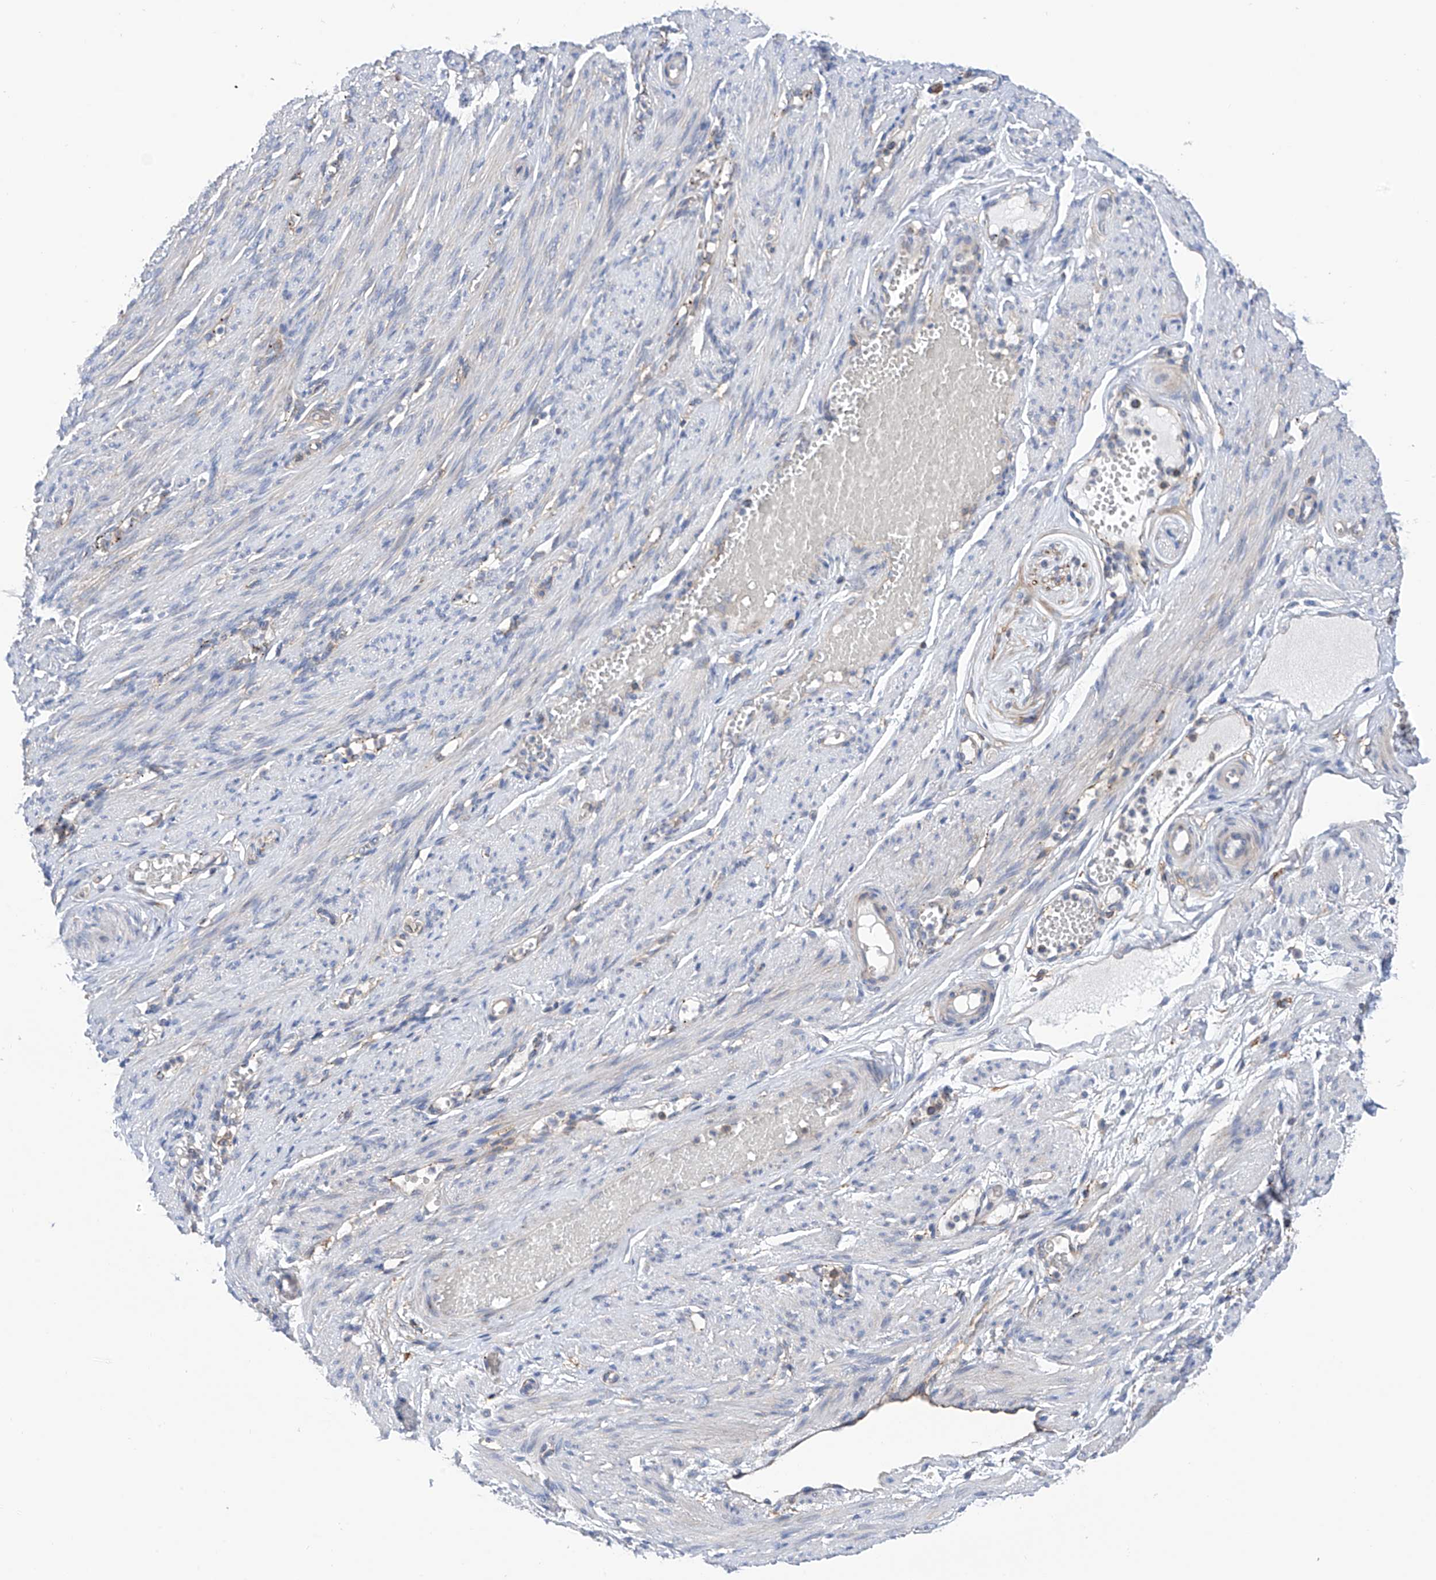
{"staining": {"intensity": "negative", "quantity": "none", "location": "none"}, "tissue": "adipose tissue", "cell_type": "Adipocytes", "image_type": "normal", "snomed": [{"axis": "morphology", "description": "Normal tissue, NOS"}, {"axis": "topography", "description": "Smooth muscle"}, {"axis": "topography", "description": "Peripheral nerve tissue"}], "caption": "DAB immunohistochemical staining of benign adipose tissue reveals no significant staining in adipocytes. (Immunohistochemistry, brightfield microscopy, high magnification).", "gene": "P2RX7", "patient": {"sex": "female", "age": 39}}